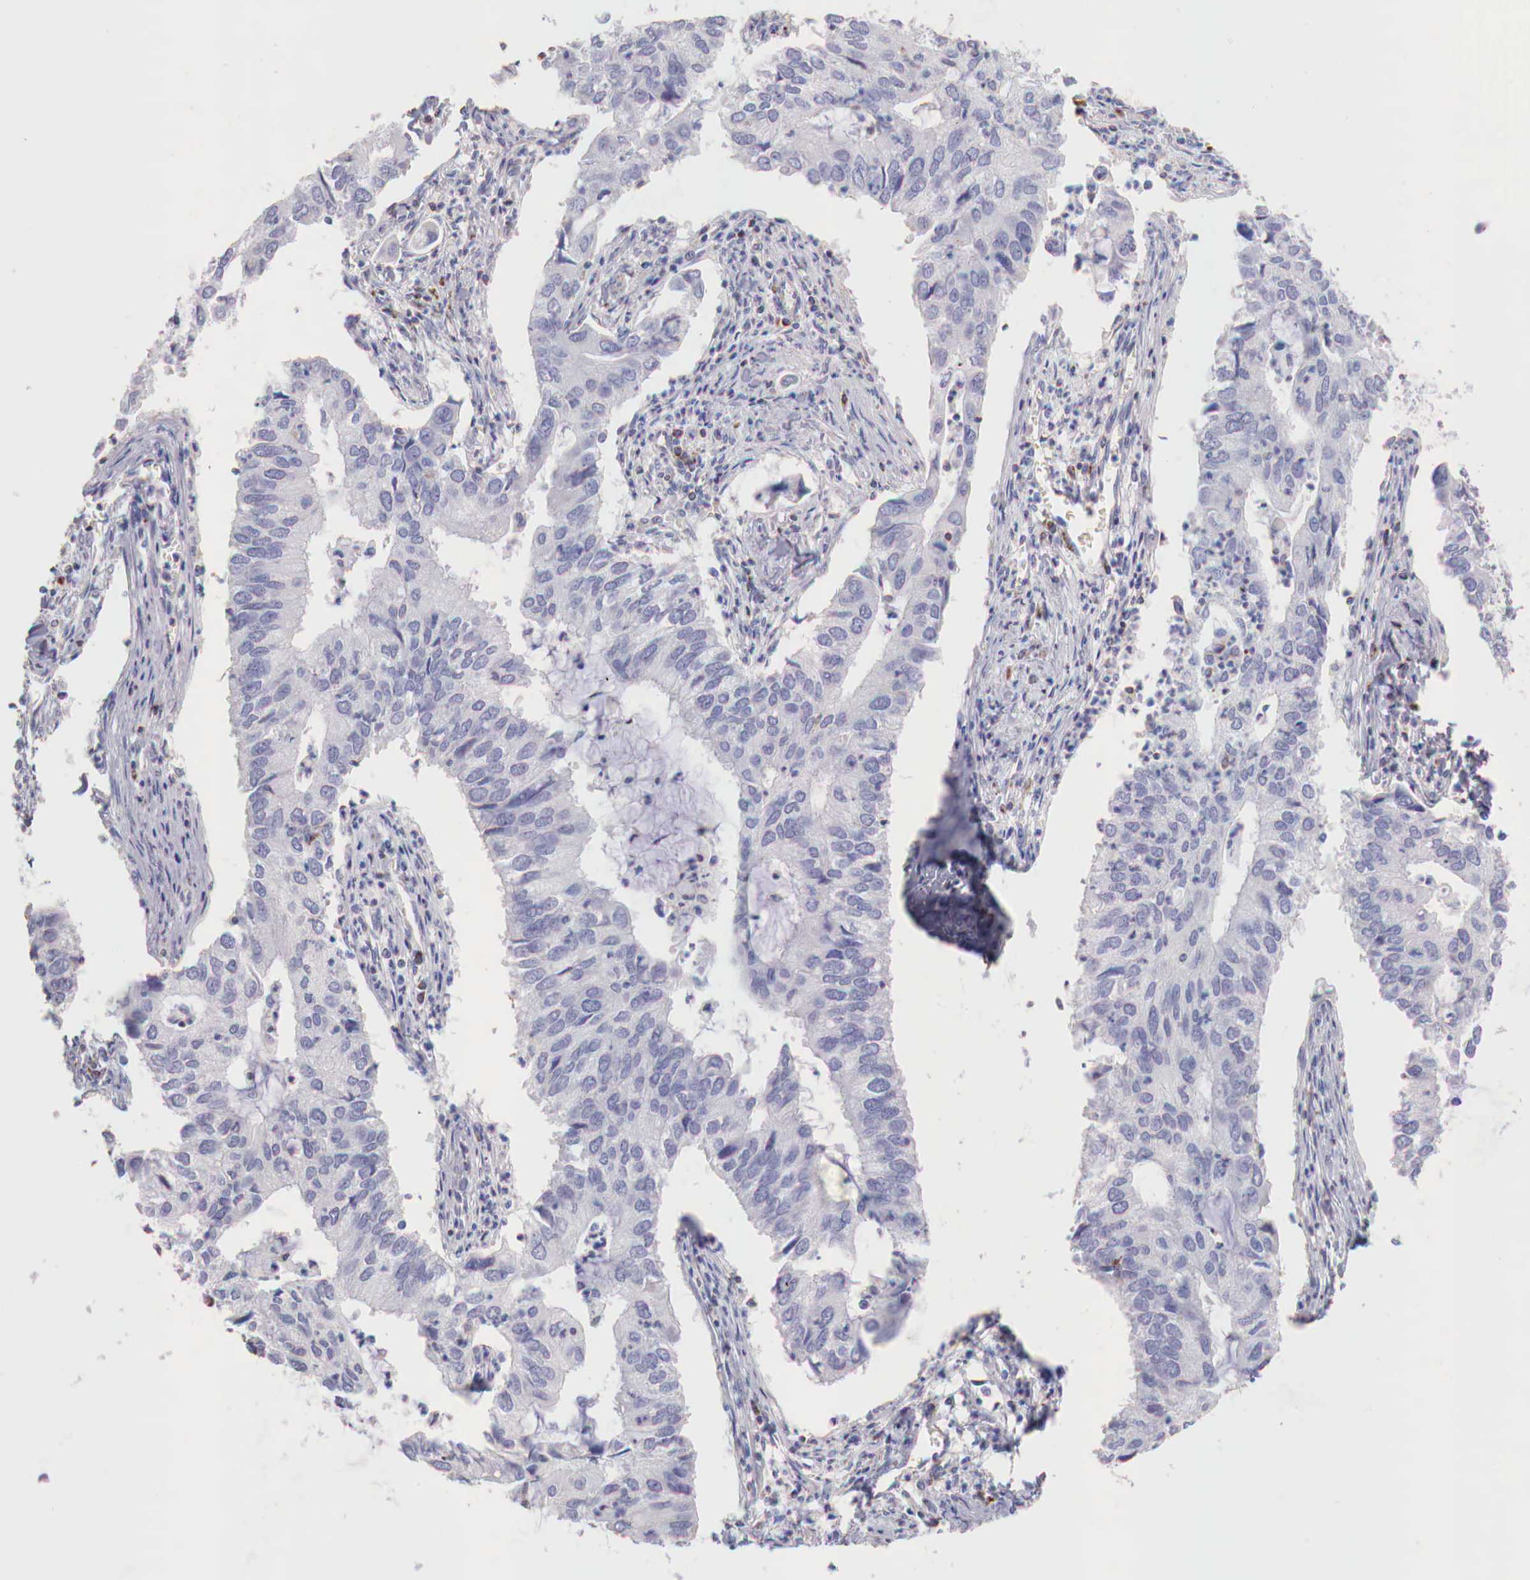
{"staining": {"intensity": "negative", "quantity": "none", "location": "none"}, "tissue": "lung cancer", "cell_type": "Tumor cells", "image_type": "cancer", "snomed": [{"axis": "morphology", "description": "Adenocarcinoma, NOS"}, {"axis": "topography", "description": "Lung"}], "caption": "High magnification brightfield microscopy of lung adenocarcinoma stained with DAB (brown) and counterstained with hematoxylin (blue): tumor cells show no significant expression. (Immunohistochemistry, brightfield microscopy, high magnification).", "gene": "IDH3G", "patient": {"sex": "male", "age": 48}}